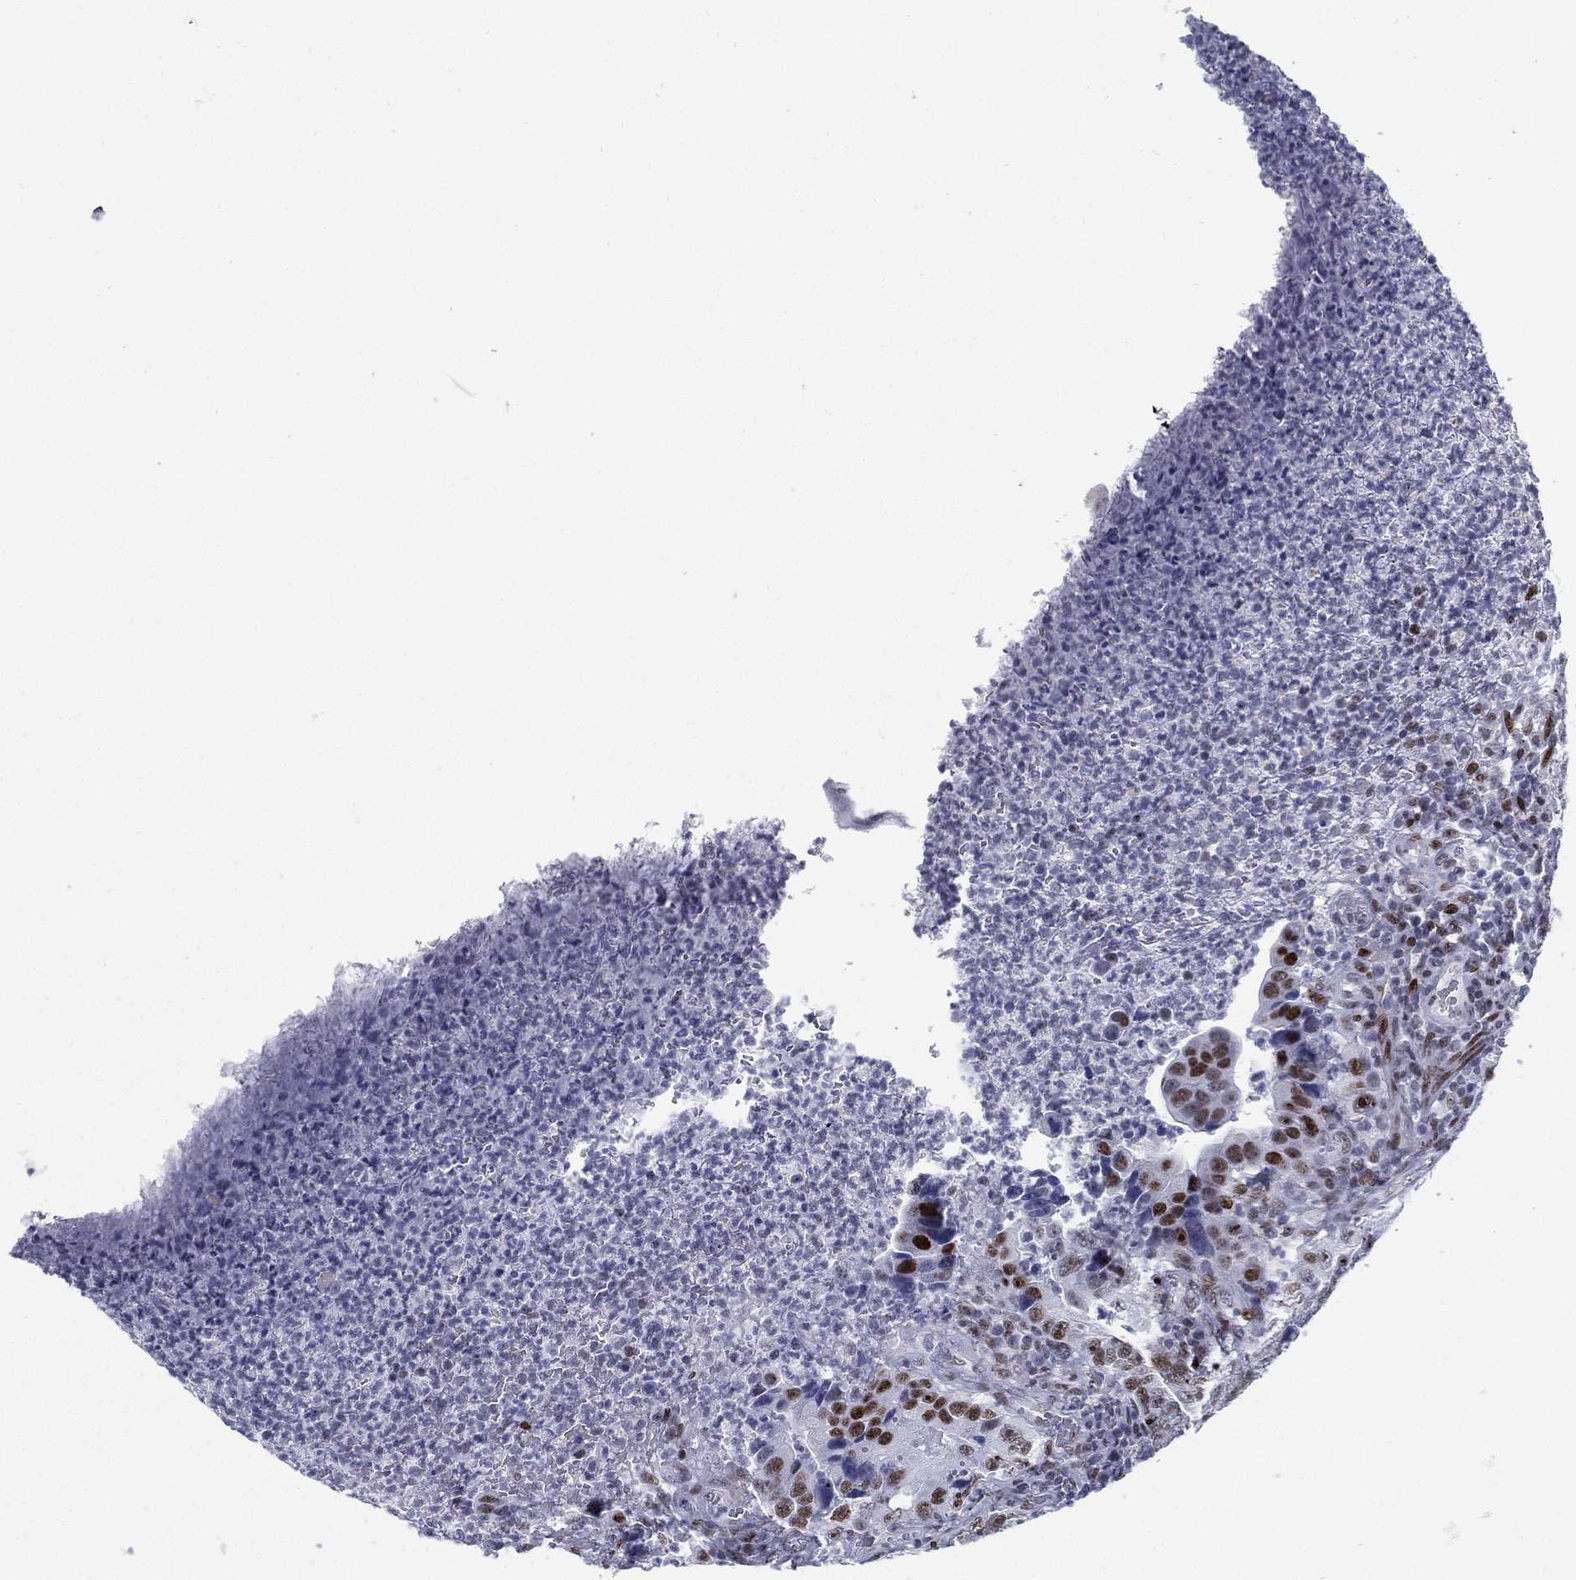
{"staining": {"intensity": "strong", "quantity": "<25%", "location": "nuclear"}, "tissue": "colorectal cancer", "cell_type": "Tumor cells", "image_type": "cancer", "snomed": [{"axis": "morphology", "description": "Adenocarcinoma, NOS"}, {"axis": "topography", "description": "Colon"}], "caption": "Immunohistochemical staining of human adenocarcinoma (colorectal) exhibits medium levels of strong nuclear expression in approximately <25% of tumor cells. (Stains: DAB (3,3'-diaminobenzidine) in brown, nuclei in blue, Microscopy: brightfield microscopy at high magnification).", "gene": "CYB561D2", "patient": {"sex": "female", "age": 72}}